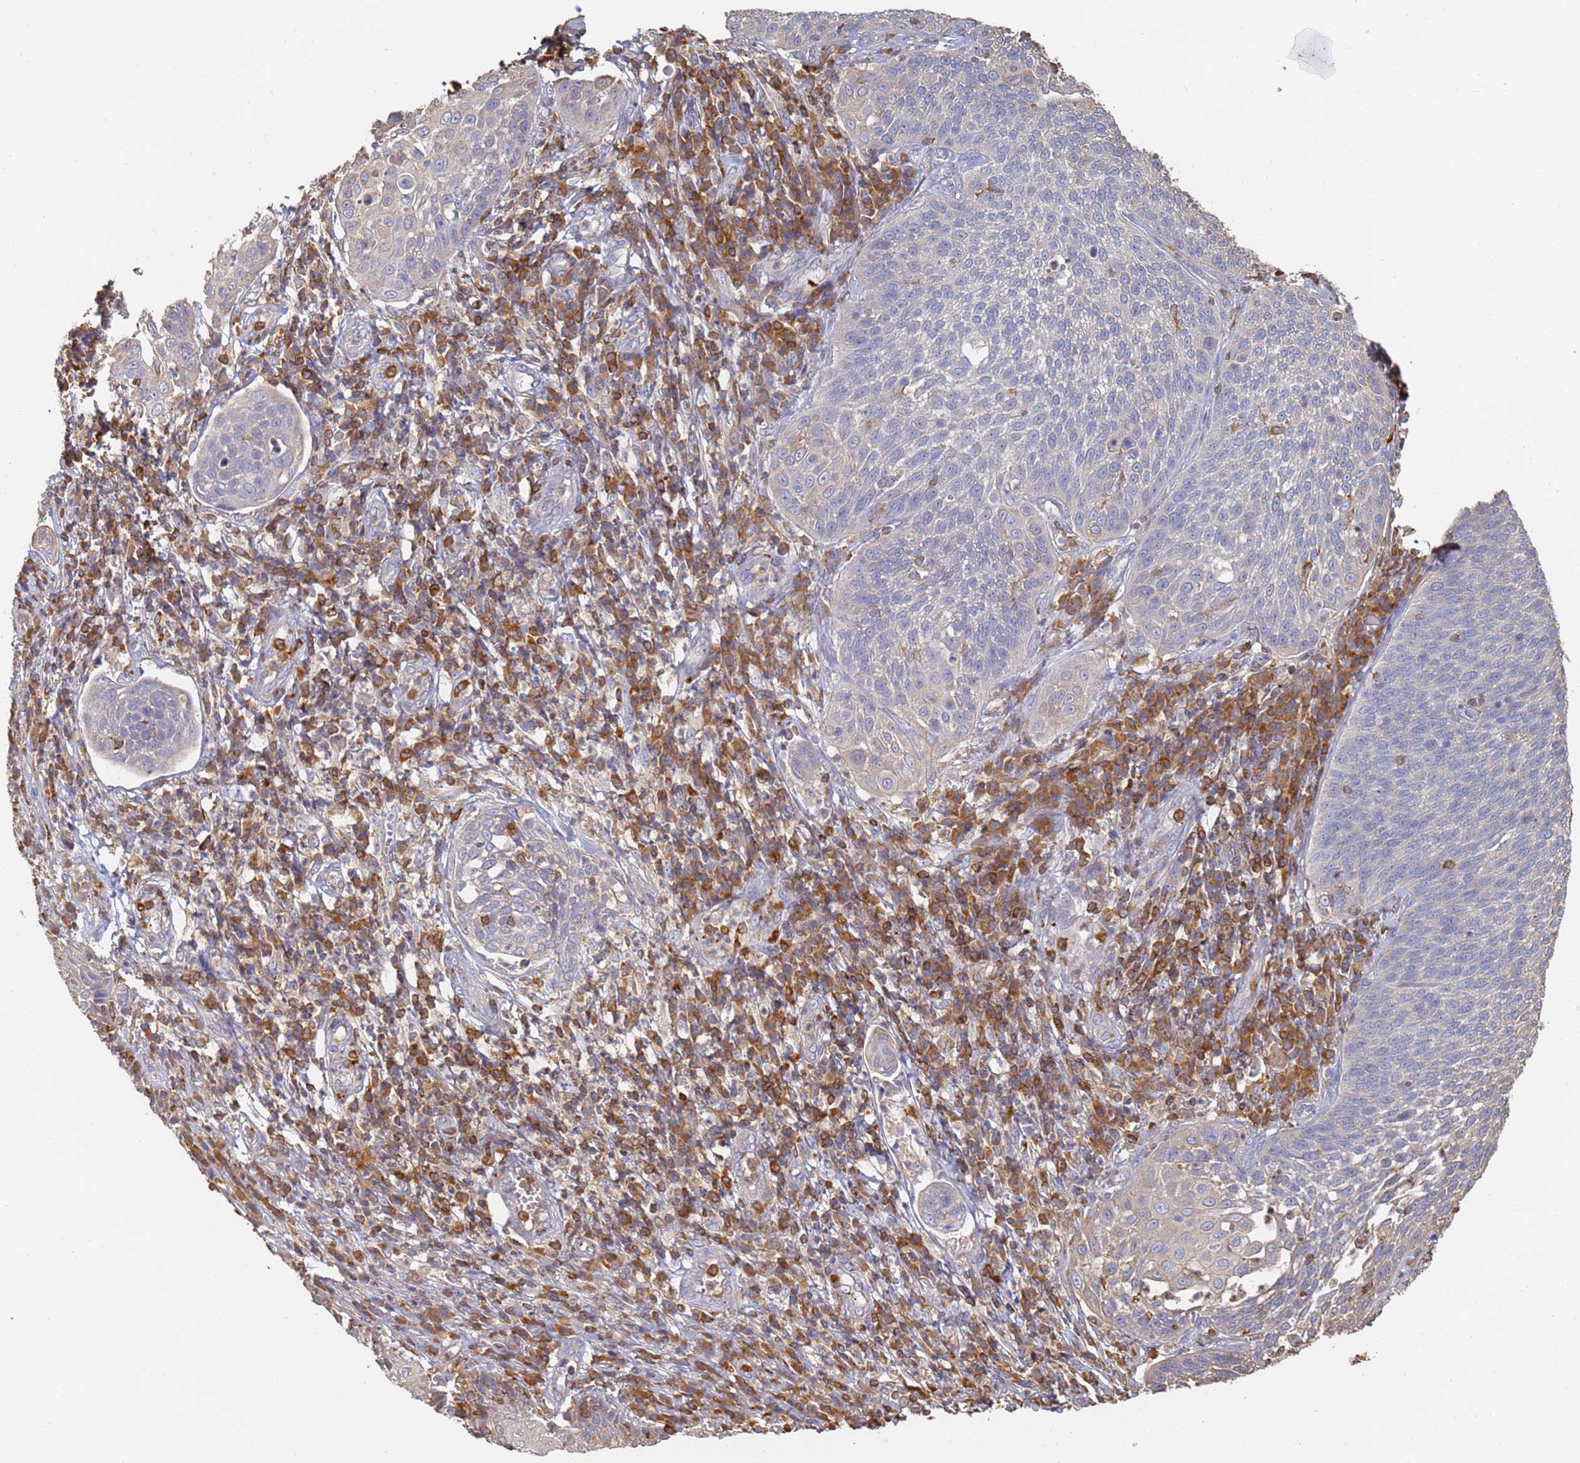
{"staining": {"intensity": "negative", "quantity": "none", "location": "none"}, "tissue": "cervical cancer", "cell_type": "Tumor cells", "image_type": "cancer", "snomed": [{"axis": "morphology", "description": "Squamous cell carcinoma, NOS"}, {"axis": "topography", "description": "Cervix"}], "caption": "IHC histopathology image of neoplastic tissue: human cervical cancer (squamous cell carcinoma) stained with DAB (3,3'-diaminobenzidine) reveals no significant protein expression in tumor cells.", "gene": "BIN2", "patient": {"sex": "female", "age": 34}}